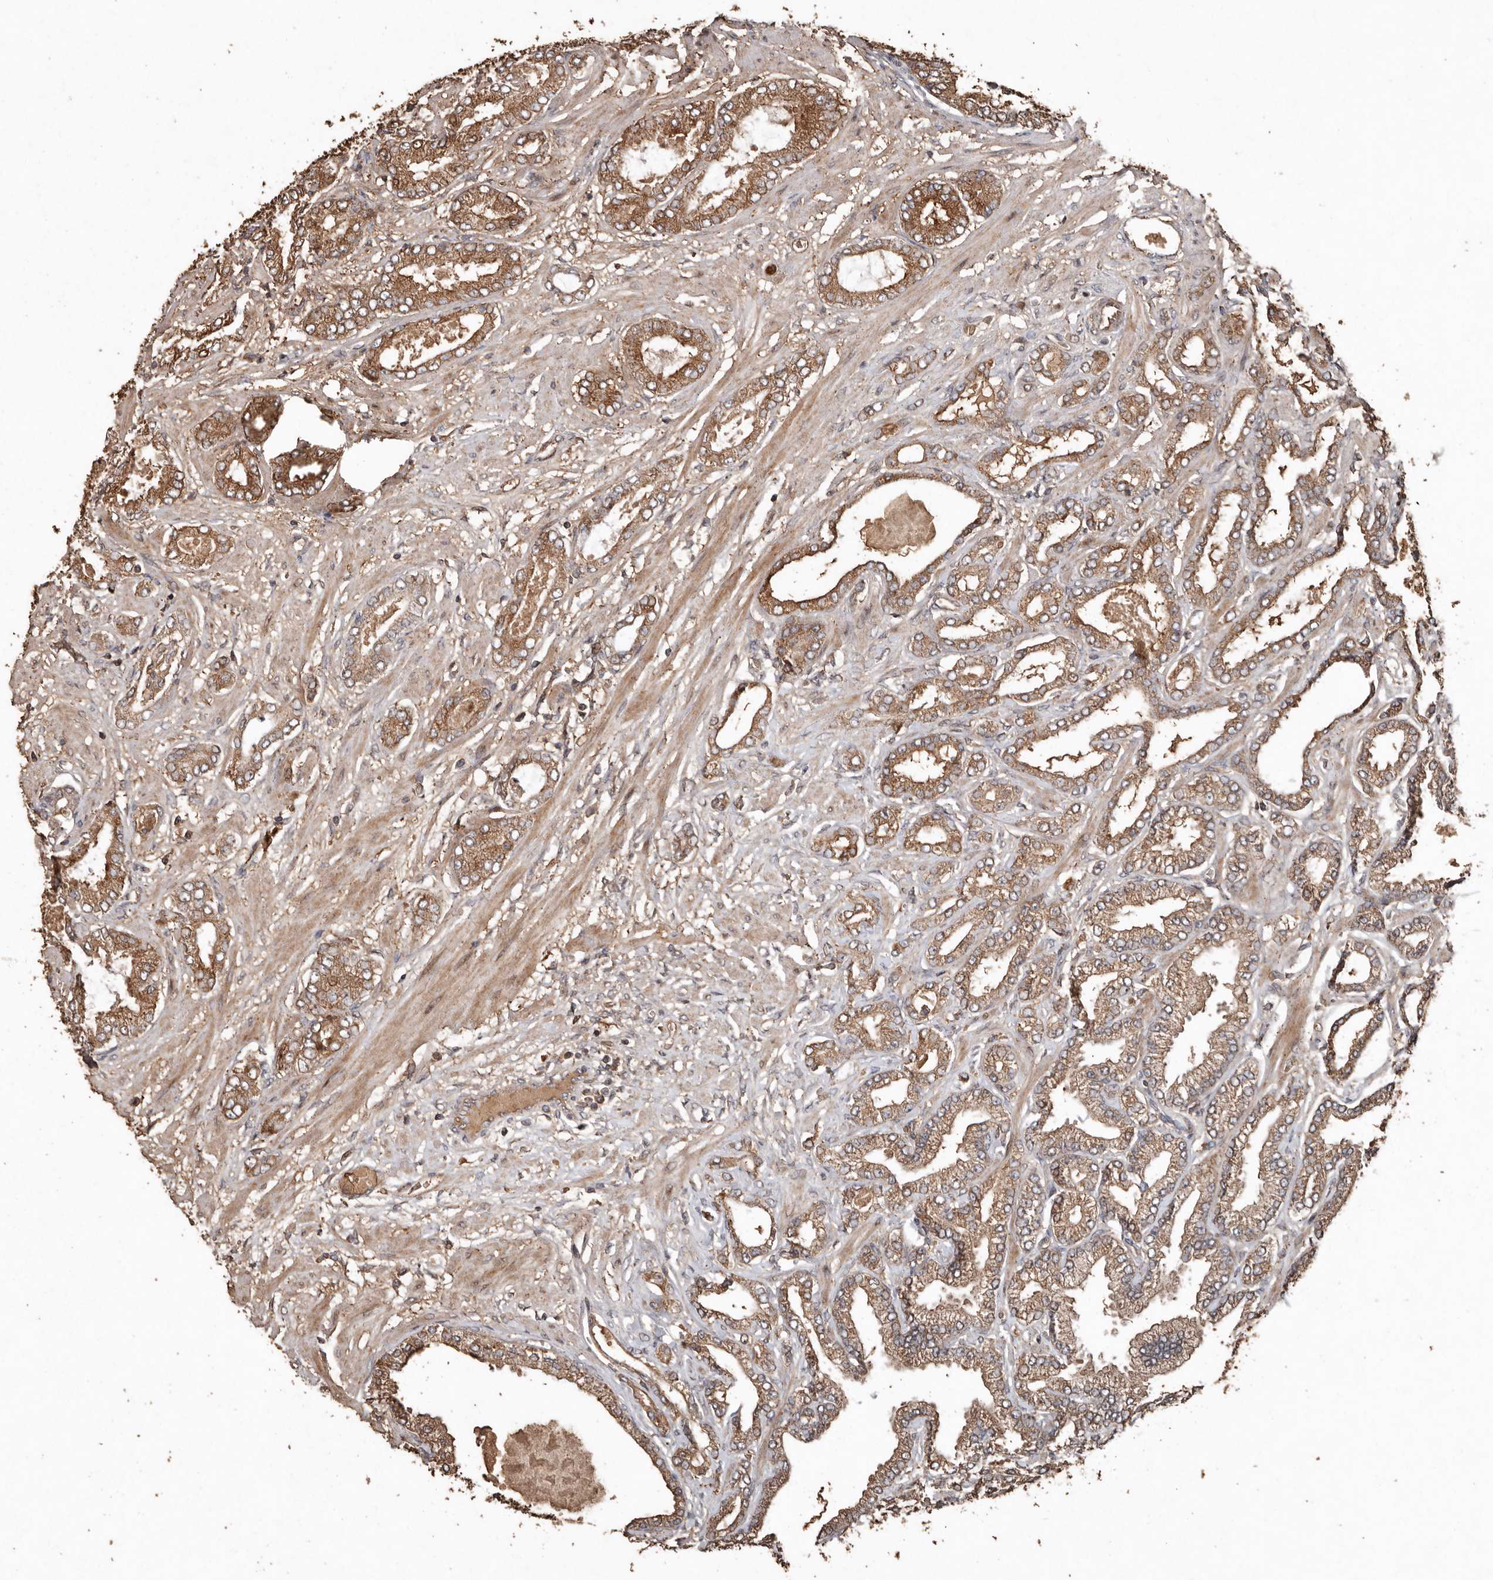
{"staining": {"intensity": "moderate", "quantity": ">75%", "location": "cytoplasmic/membranous"}, "tissue": "prostate cancer", "cell_type": "Tumor cells", "image_type": "cancer", "snomed": [{"axis": "morphology", "description": "Adenocarcinoma, Low grade"}, {"axis": "topography", "description": "Prostate"}], "caption": "IHC (DAB) staining of human prostate adenocarcinoma (low-grade) demonstrates moderate cytoplasmic/membranous protein staining in about >75% of tumor cells.", "gene": "RANBP17", "patient": {"sex": "male", "age": 63}}